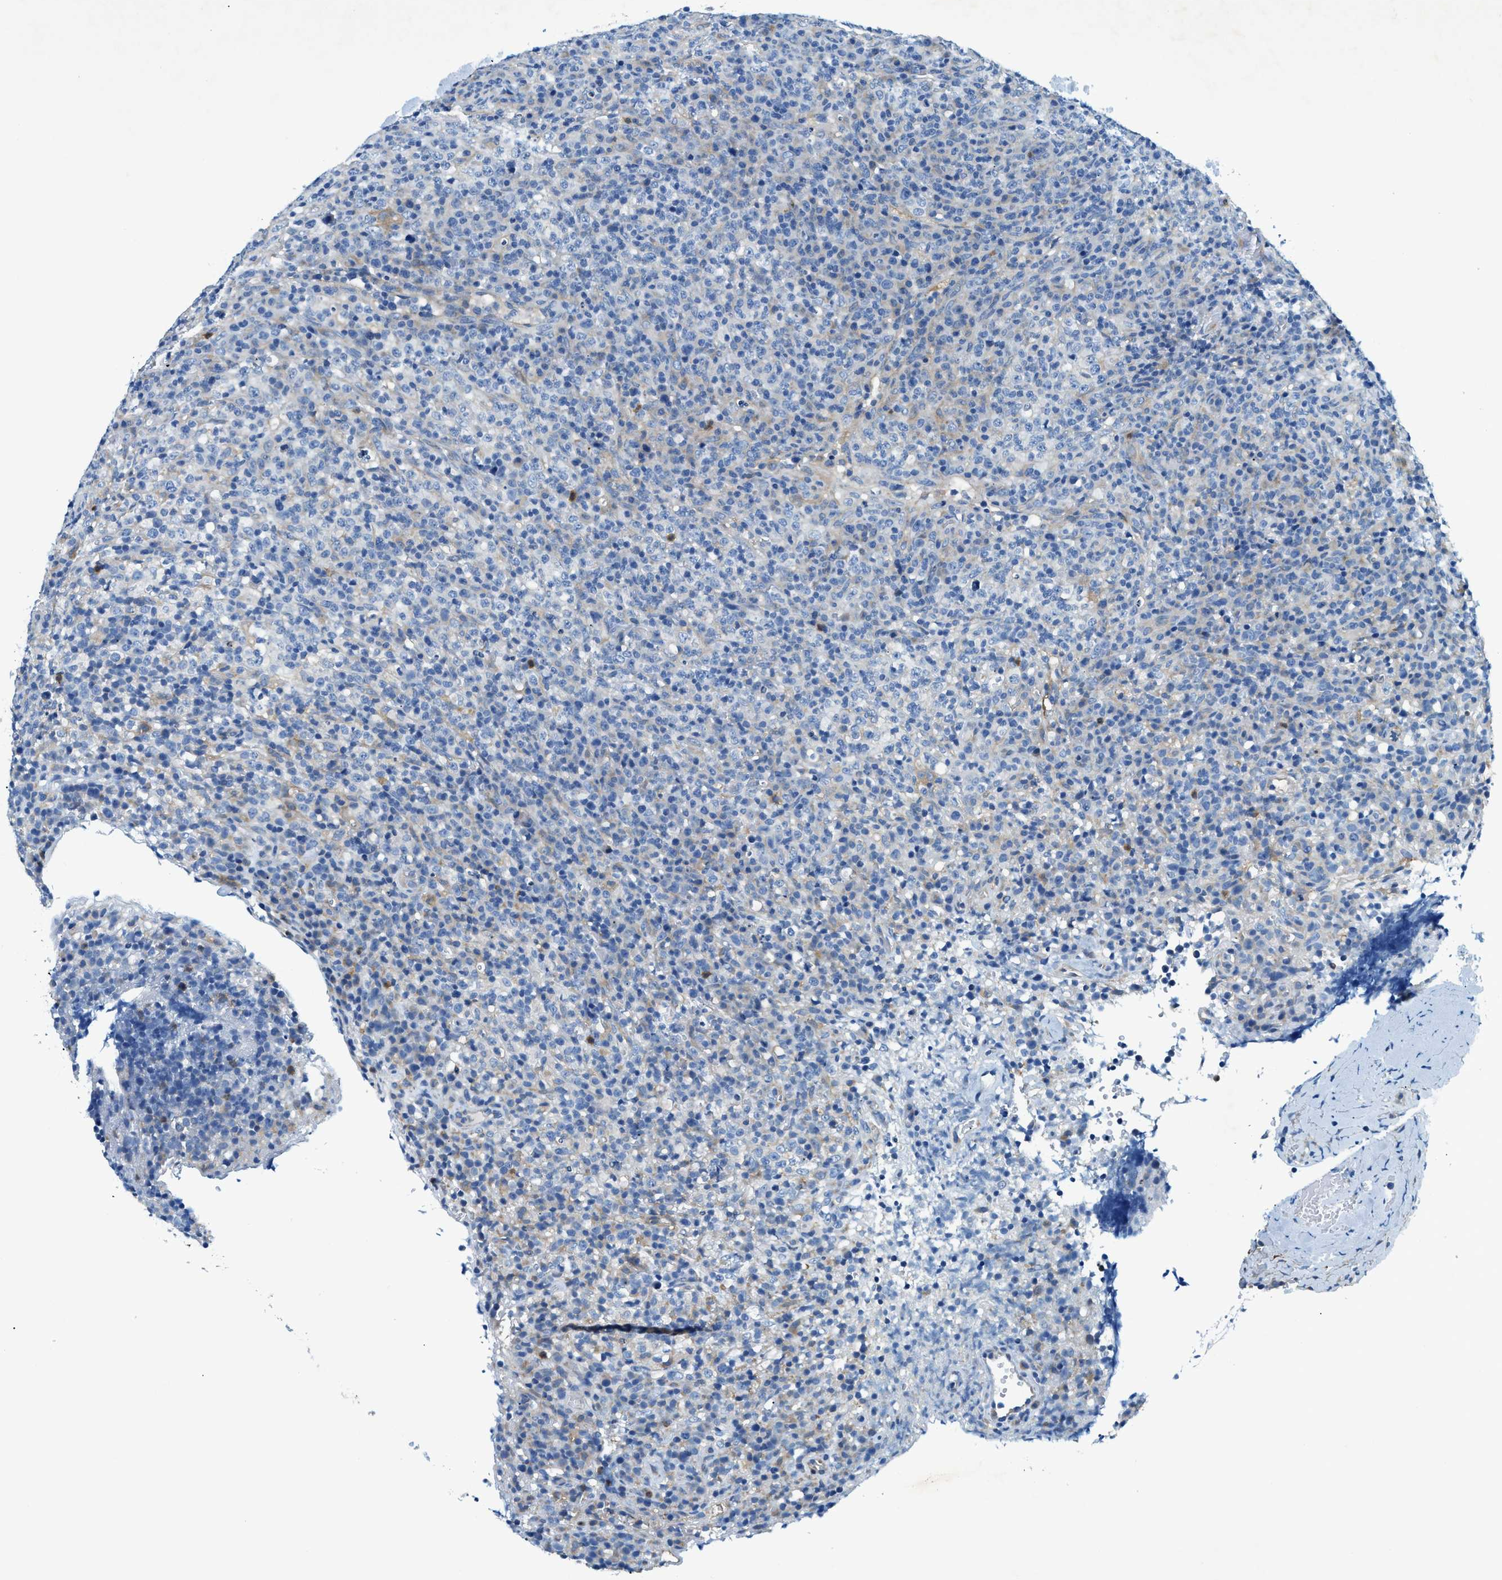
{"staining": {"intensity": "negative", "quantity": "none", "location": "none"}, "tissue": "lymphoma", "cell_type": "Tumor cells", "image_type": "cancer", "snomed": [{"axis": "morphology", "description": "Malignant lymphoma, non-Hodgkin's type, High grade"}, {"axis": "topography", "description": "Lymph node"}], "caption": "This is a histopathology image of immunohistochemistry (IHC) staining of lymphoma, which shows no staining in tumor cells.", "gene": "ZDHHC13", "patient": {"sex": "female", "age": 76}}